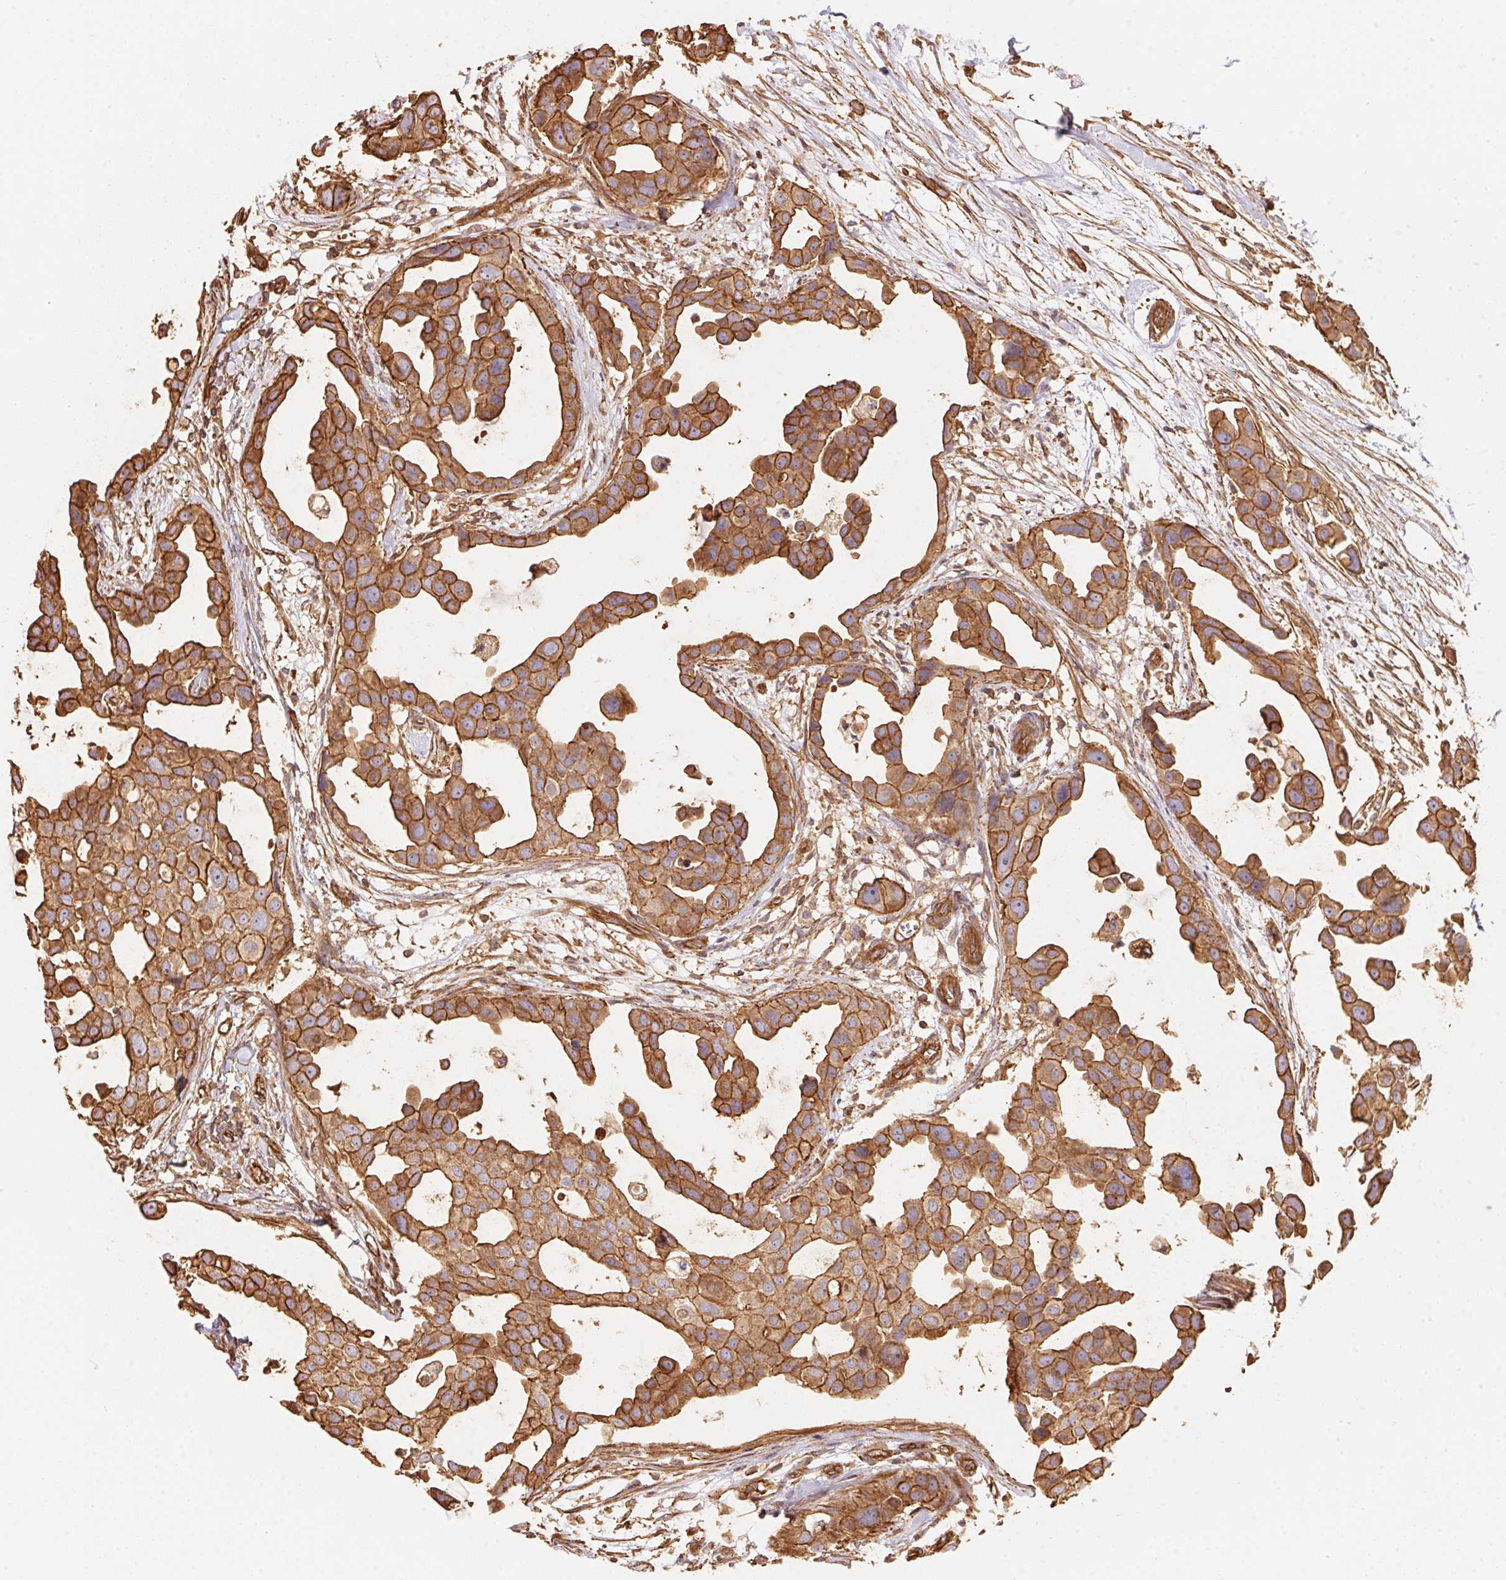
{"staining": {"intensity": "moderate", "quantity": ">75%", "location": "cytoplasmic/membranous"}, "tissue": "breast cancer", "cell_type": "Tumor cells", "image_type": "cancer", "snomed": [{"axis": "morphology", "description": "Duct carcinoma"}, {"axis": "topography", "description": "Breast"}], "caption": "The micrograph displays immunohistochemical staining of breast cancer (invasive ductal carcinoma). There is moderate cytoplasmic/membranous positivity is present in approximately >75% of tumor cells.", "gene": "FRAS1", "patient": {"sex": "female", "age": 38}}